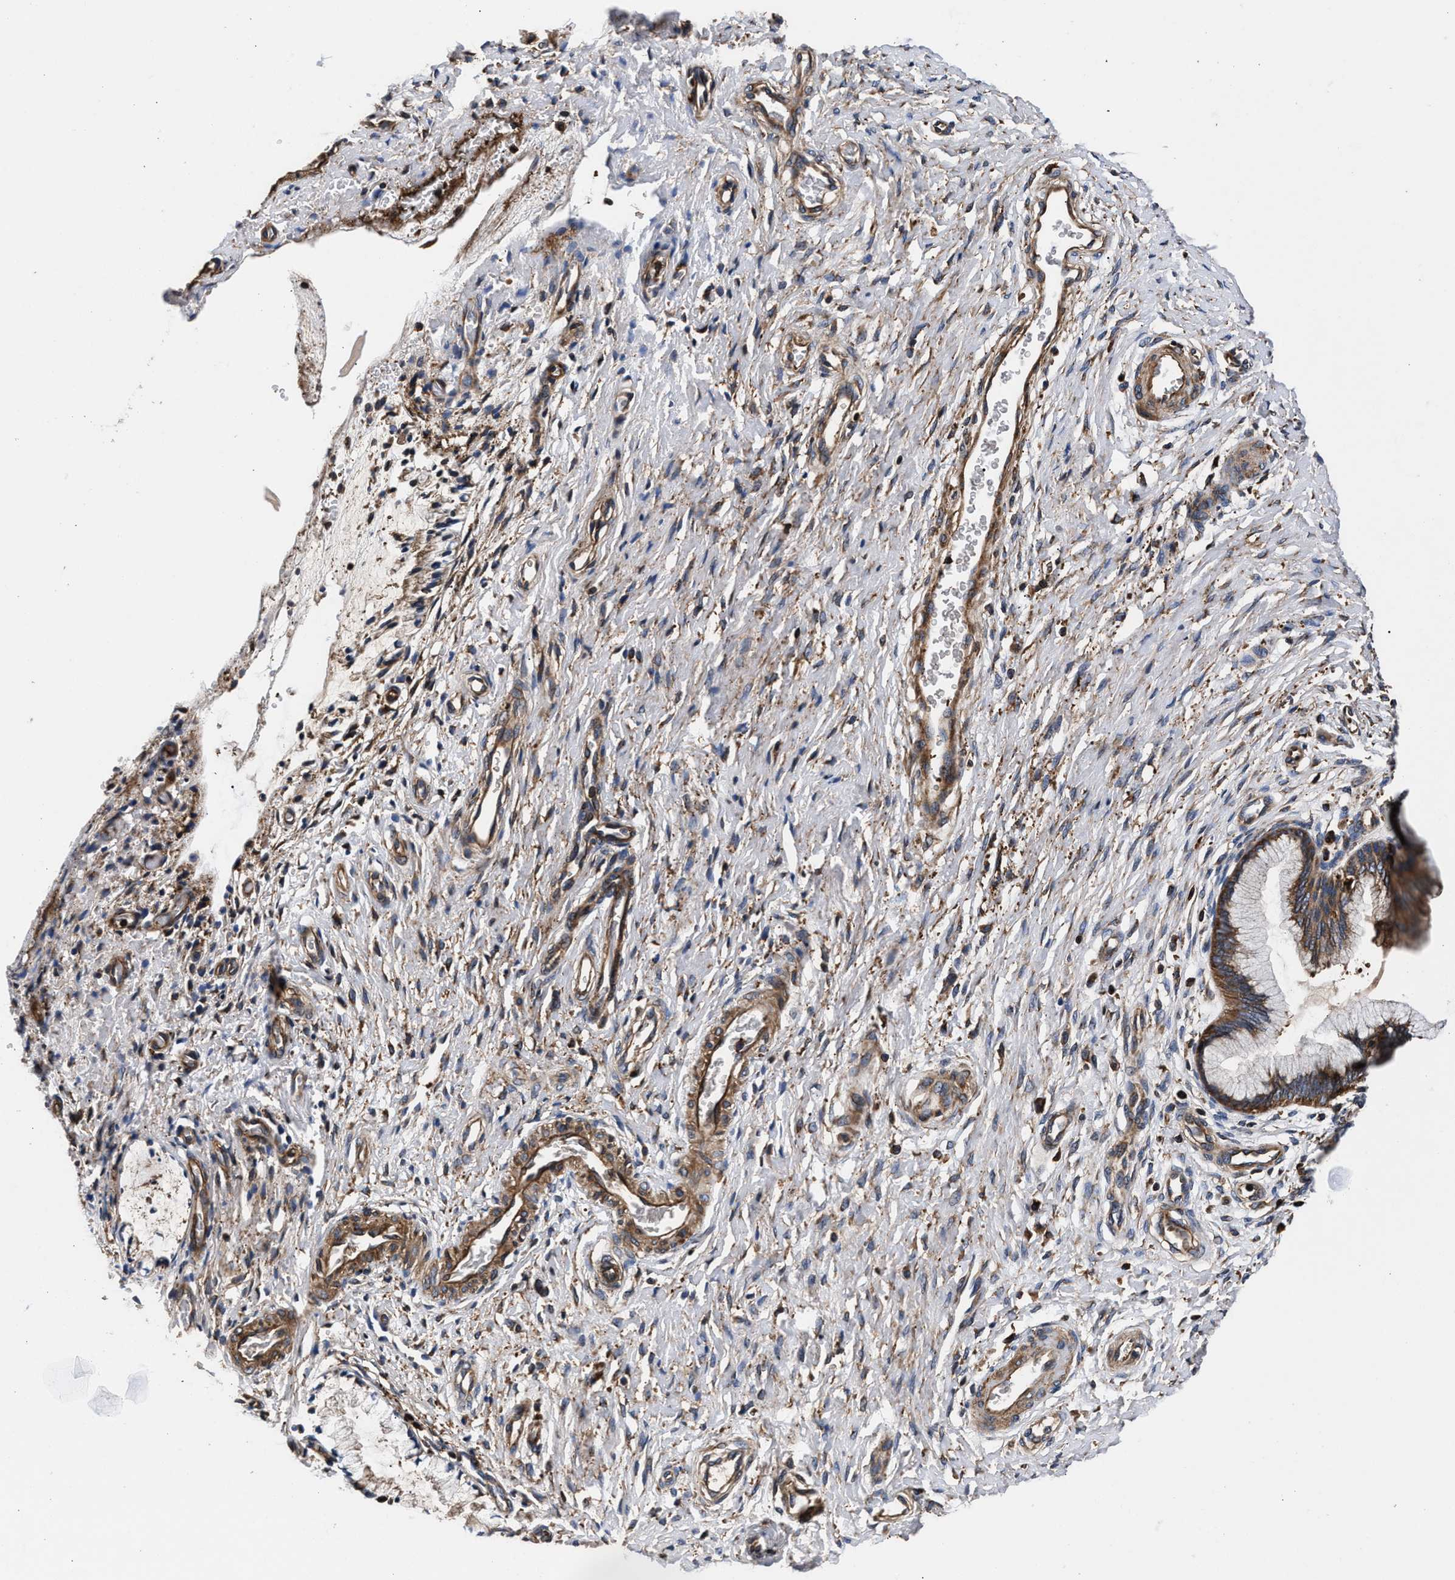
{"staining": {"intensity": "moderate", "quantity": ">75%", "location": "cytoplasmic/membranous"}, "tissue": "cervix", "cell_type": "Glandular cells", "image_type": "normal", "snomed": [{"axis": "morphology", "description": "Normal tissue, NOS"}, {"axis": "topography", "description": "Cervix"}], "caption": "Protein expression analysis of benign human cervix reveals moderate cytoplasmic/membranous expression in approximately >75% of glandular cells.", "gene": "ENSG00000286112", "patient": {"sex": "female", "age": 55}}